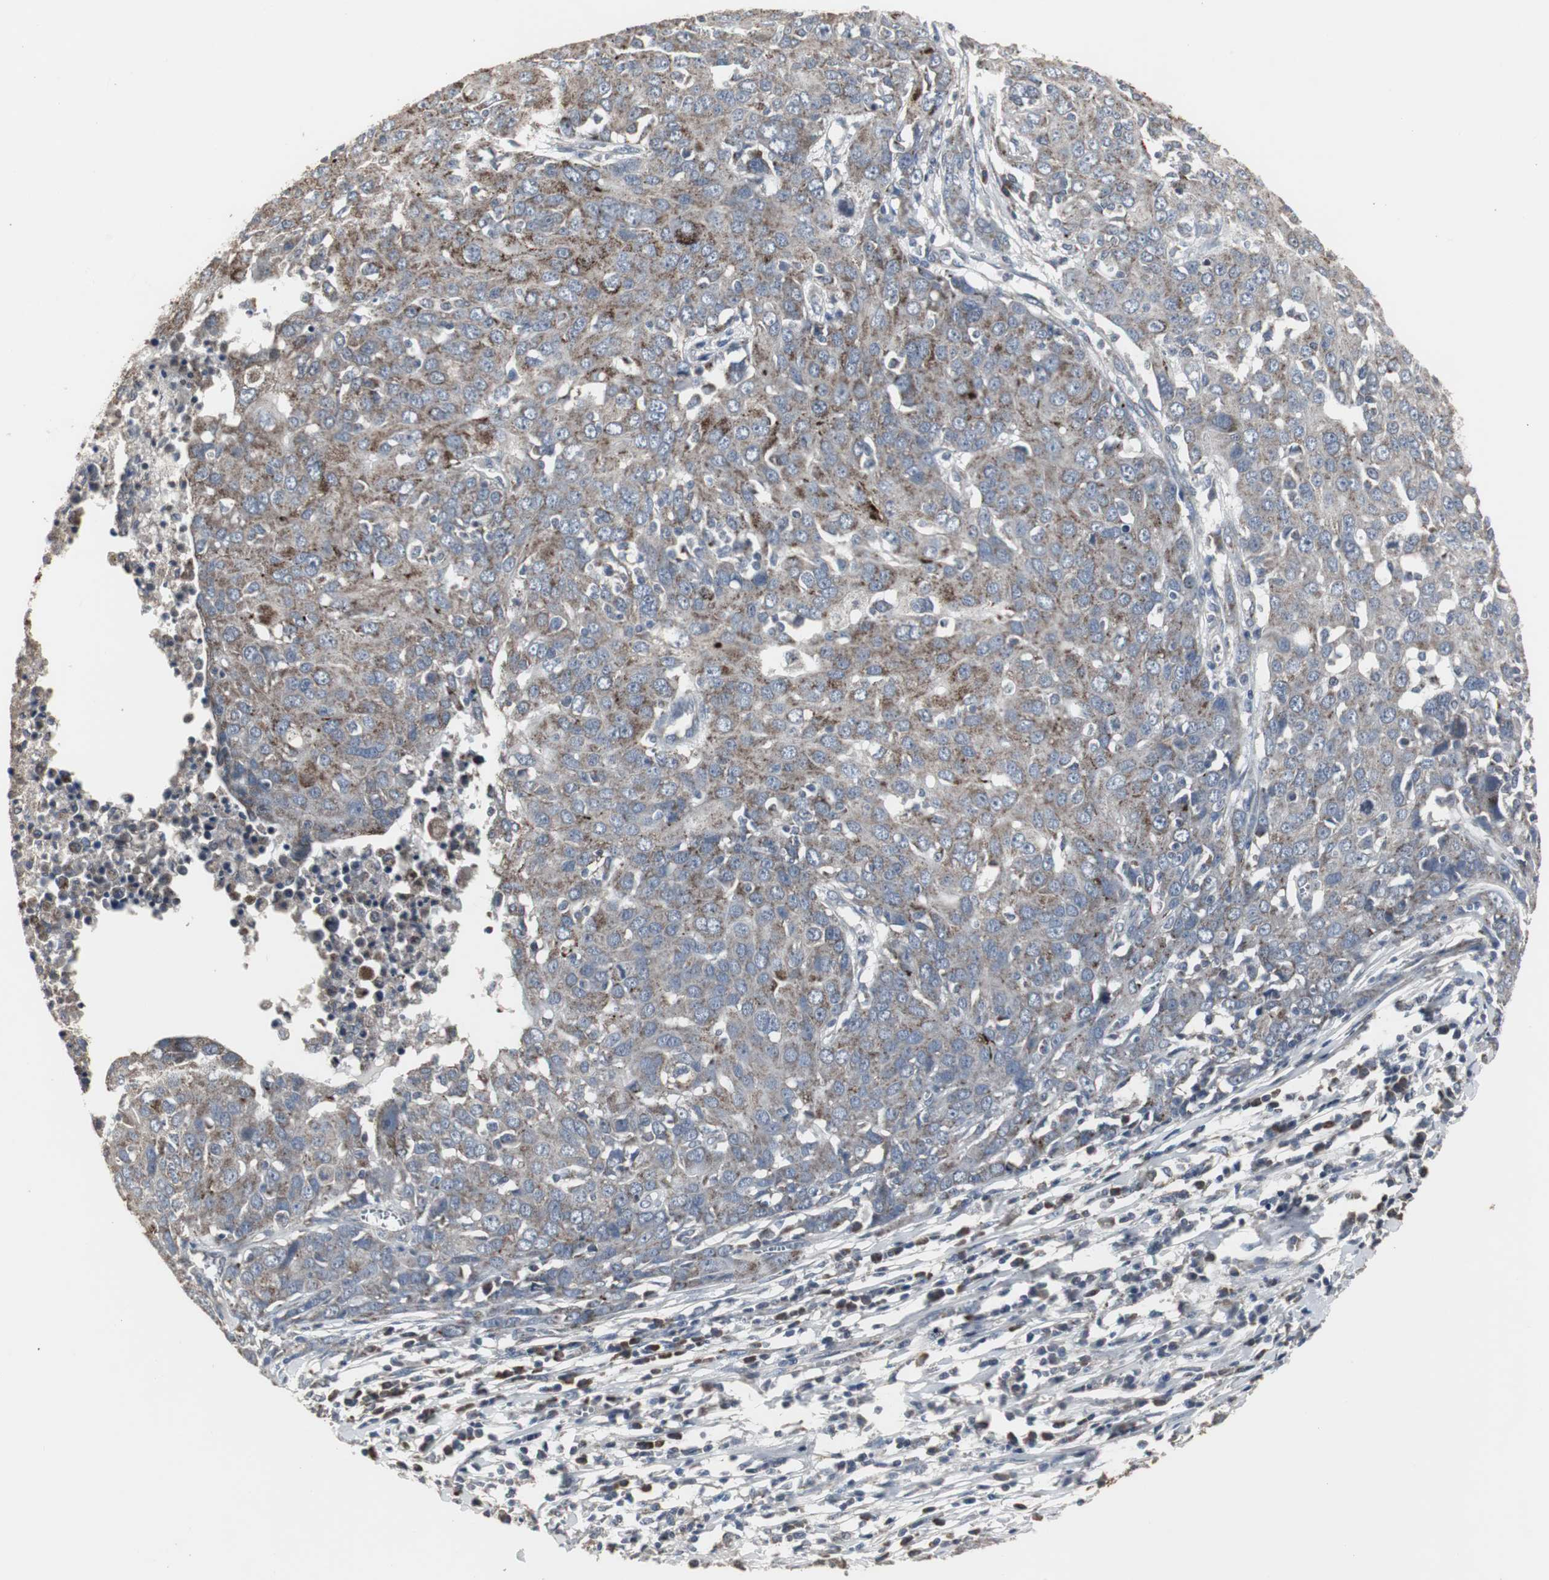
{"staining": {"intensity": "moderate", "quantity": "25%-75%", "location": "cytoplasmic/membranous"}, "tissue": "ovarian cancer", "cell_type": "Tumor cells", "image_type": "cancer", "snomed": [{"axis": "morphology", "description": "Carcinoma, endometroid"}, {"axis": "topography", "description": "Ovary"}], "caption": "High-magnification brightfield microscopy of ovarian endometroid carcinoma stained with DAB (brown) and counterstained with hematoxylin (blue). tumor cells exhibit moderate cytoplasmic/membranous positivity is identified in approximately25%-75% of cells. (IHC, brightfield microscopy, high magnification).", "gene": "ACAA1", "patient": {"sex": "female", "age": 50}}